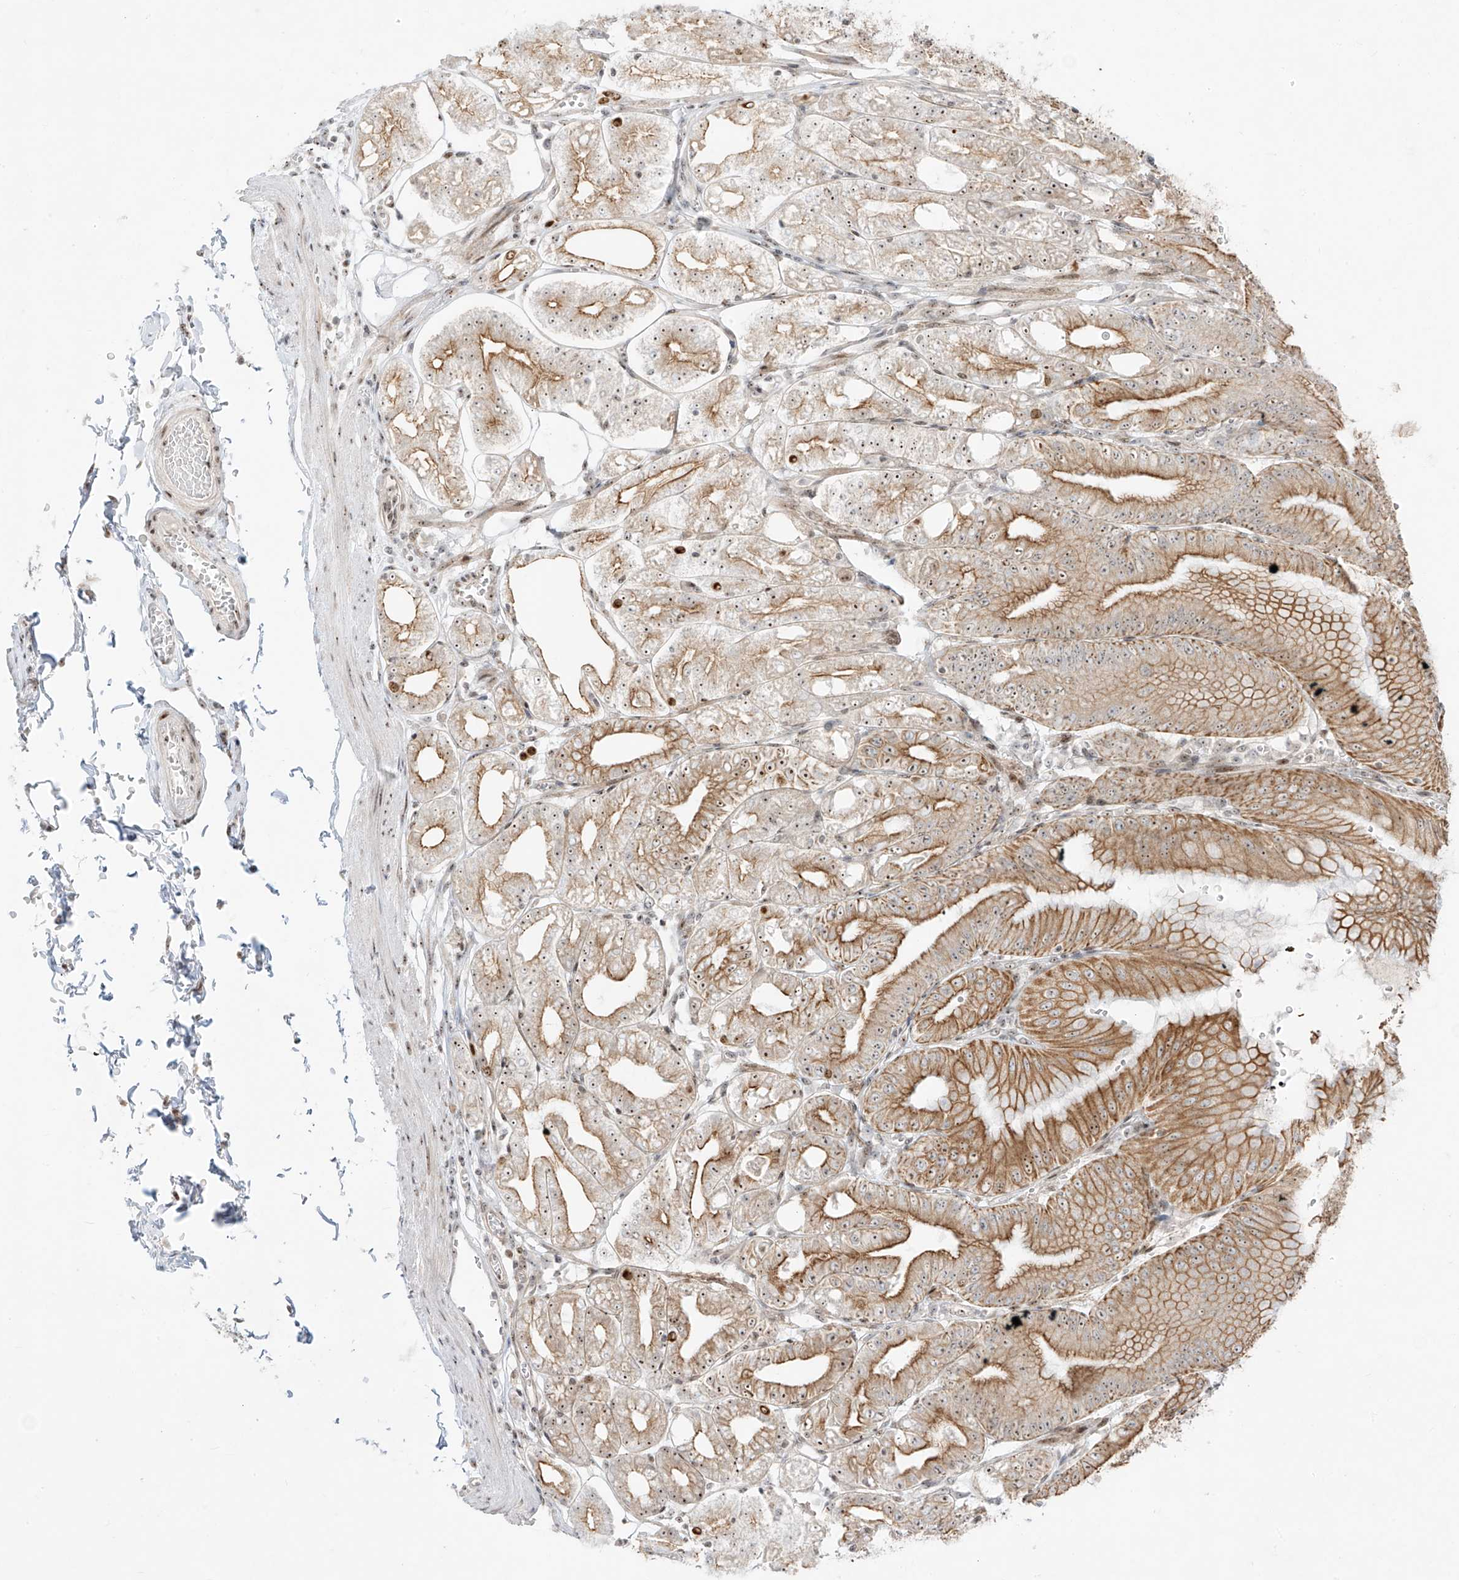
{"staining": {"intensity": "moderate", "quantity": ">75%", "location": "cytoplasmic/membranous,nuclear"}, "tissue": "stomach", "cell_type": "Glandular cells", "image_type": "normal", "snomed": [{"axis": "morphology", "description": "Normal tissue, NOS"}, {"axis": "topography", "description": "Stomach, lower"}], "caption": "High-power microscopy captured an immunohistochemistry micrograph of benign stomach, revealing moderate cytoplasmic/membranous,nuclear staining in about >75% of glandular cells.", "gene": "ZNF512", "patient": {"sex": "male", "age": 71}}